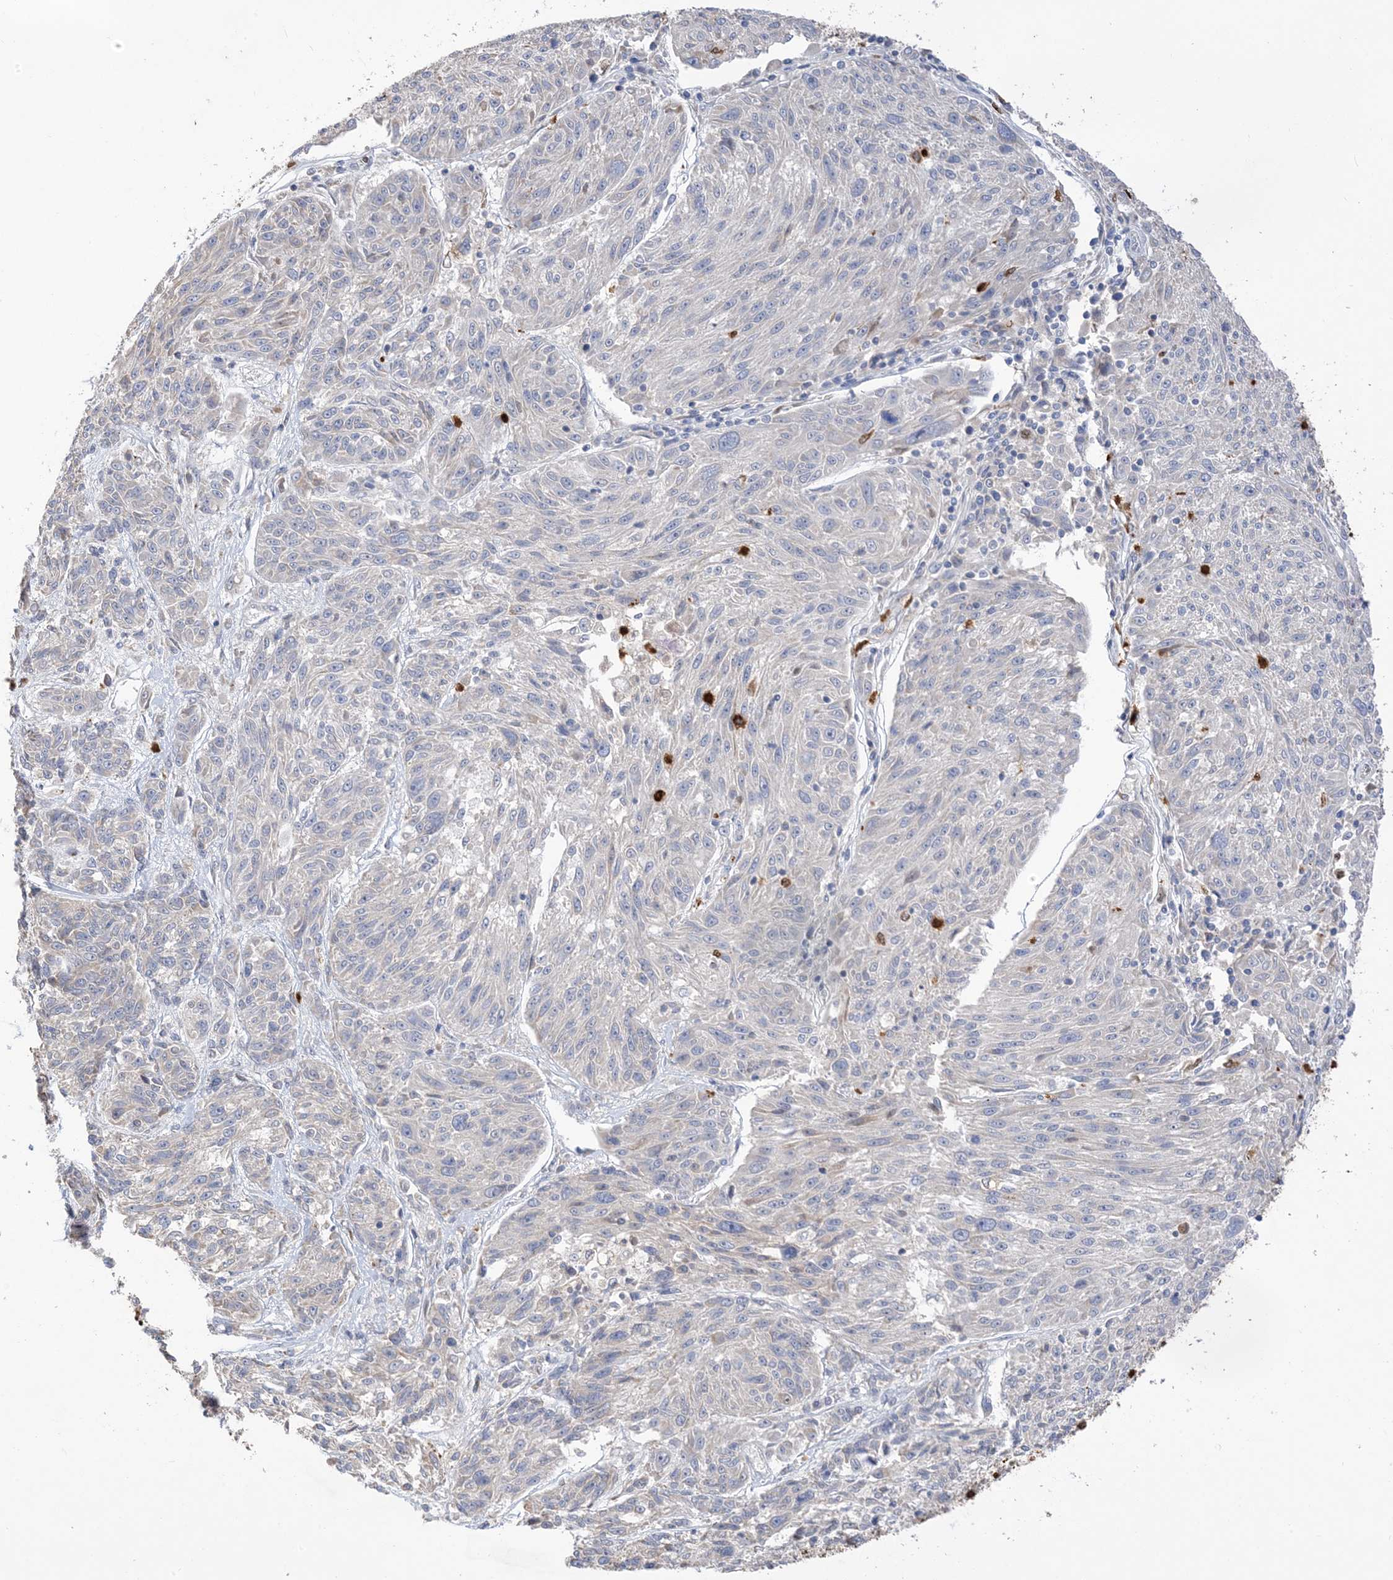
{"staining": {"intensity": "negative", "quantity": "none", "location": "none"}, "tissue": "melanoma", "cell_type": "Tumor cells", "image_type": "cancer", "snomed": [{"axis": "morphology", "description": "Malignant melanoma, NOS"}, {"axis": "topography", "description": "Skin"}], "caption": "Immunohistochemistry (IHC) of melanoma exhibits no expression in tumor cells. (DAB immunohistochemistry, high magnification).", "gene": "DPP9", "patient": {"sex": "male", "age": 53}}